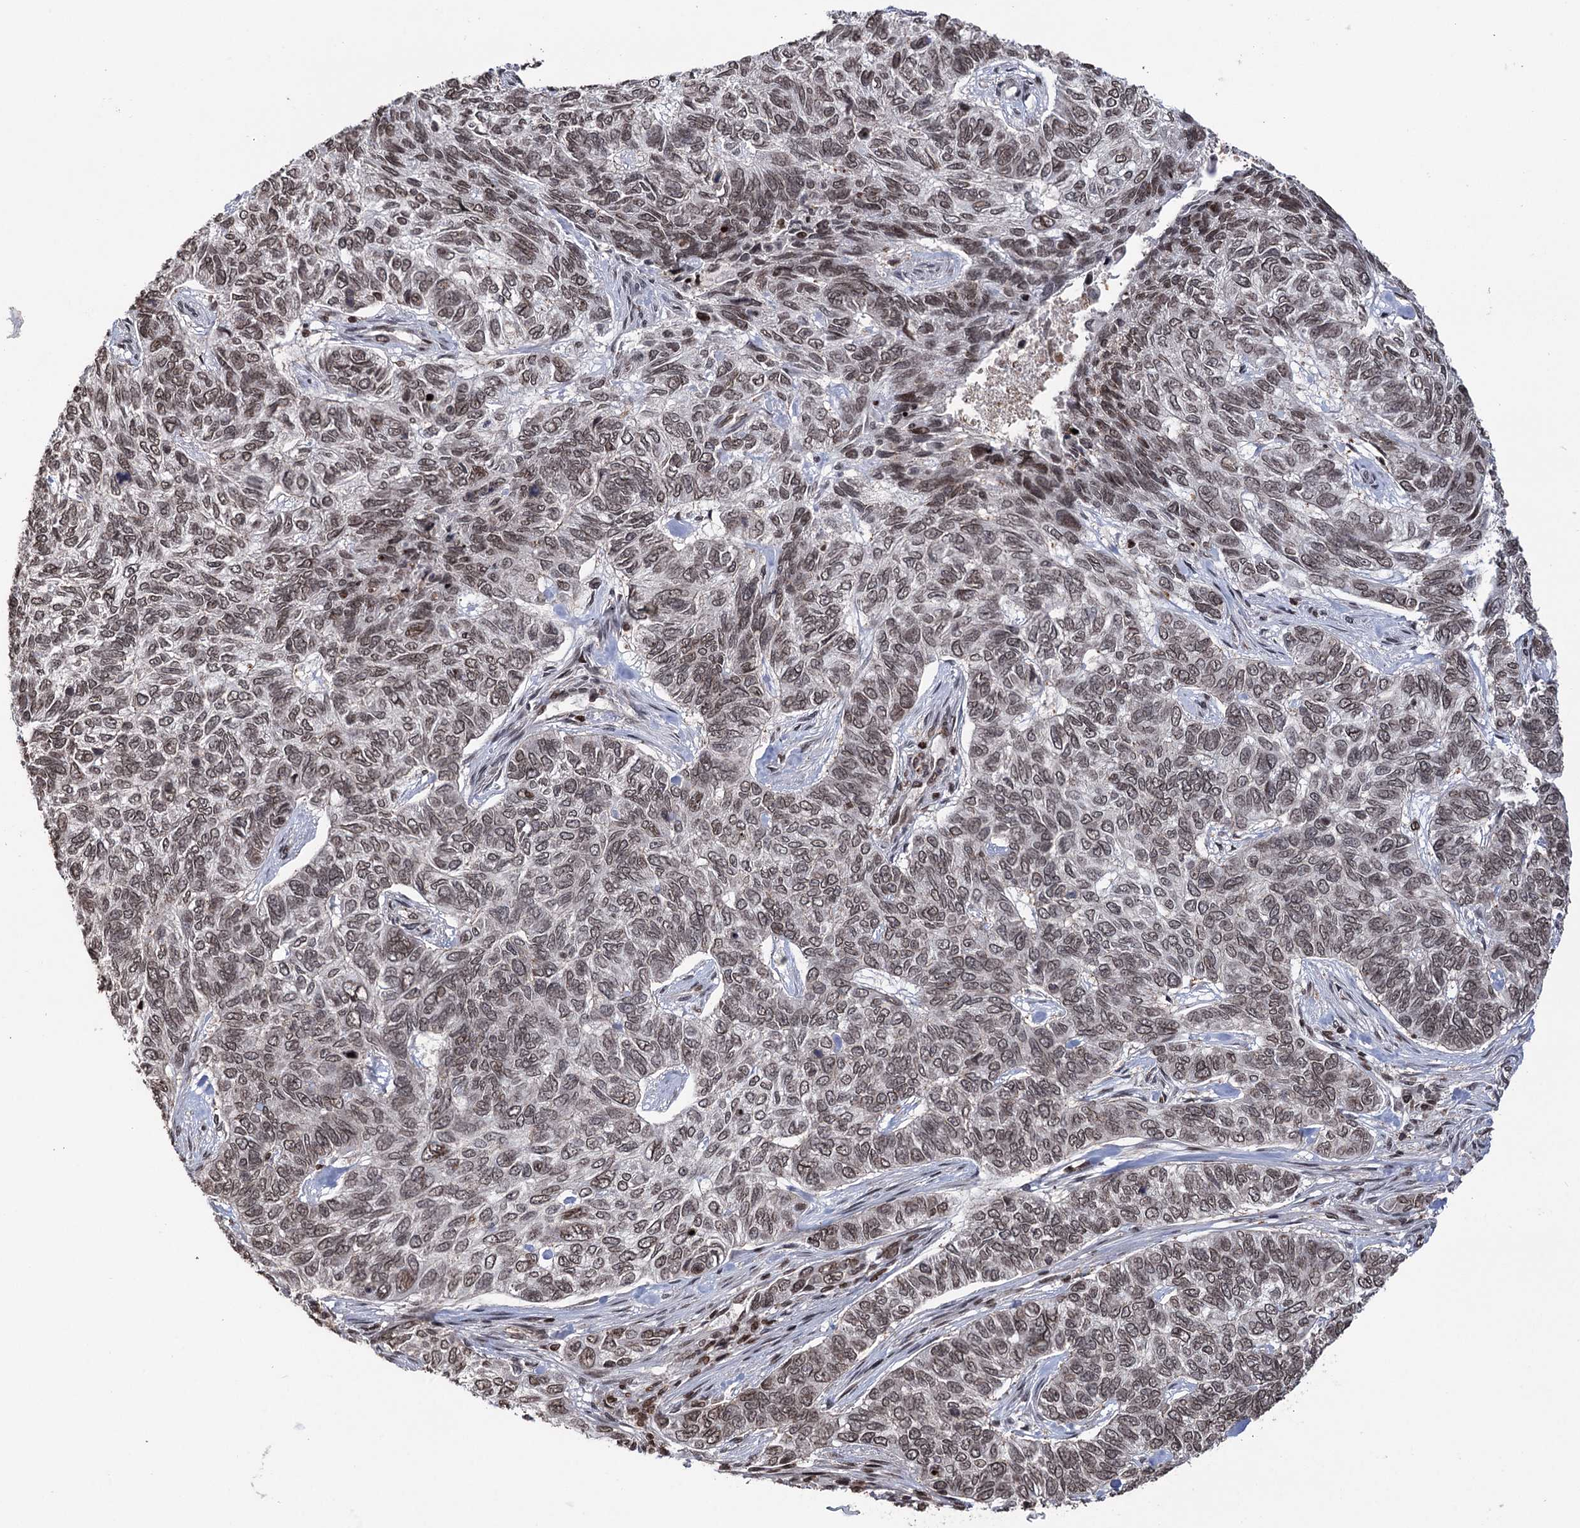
{"staining": {"intensity": "weak", "quantity": ">75%", "location": "nuclear"}, "tissue": "skin cancer", "cell_type": "Tumor cells", "image_type": "cancer", "snomed": [{"axis": "morphology", "description": "Basal cell carcinoma"}, {"axis": "topography", "description": "Skin"}], "caption": "Basal cell carcinoma (skin) stained with a brown dye shows weak nuclear positive positivity in about >75% of tumor cells.", "gene": "CCDC77", "patient": {"sex": "female", "age": 65}}